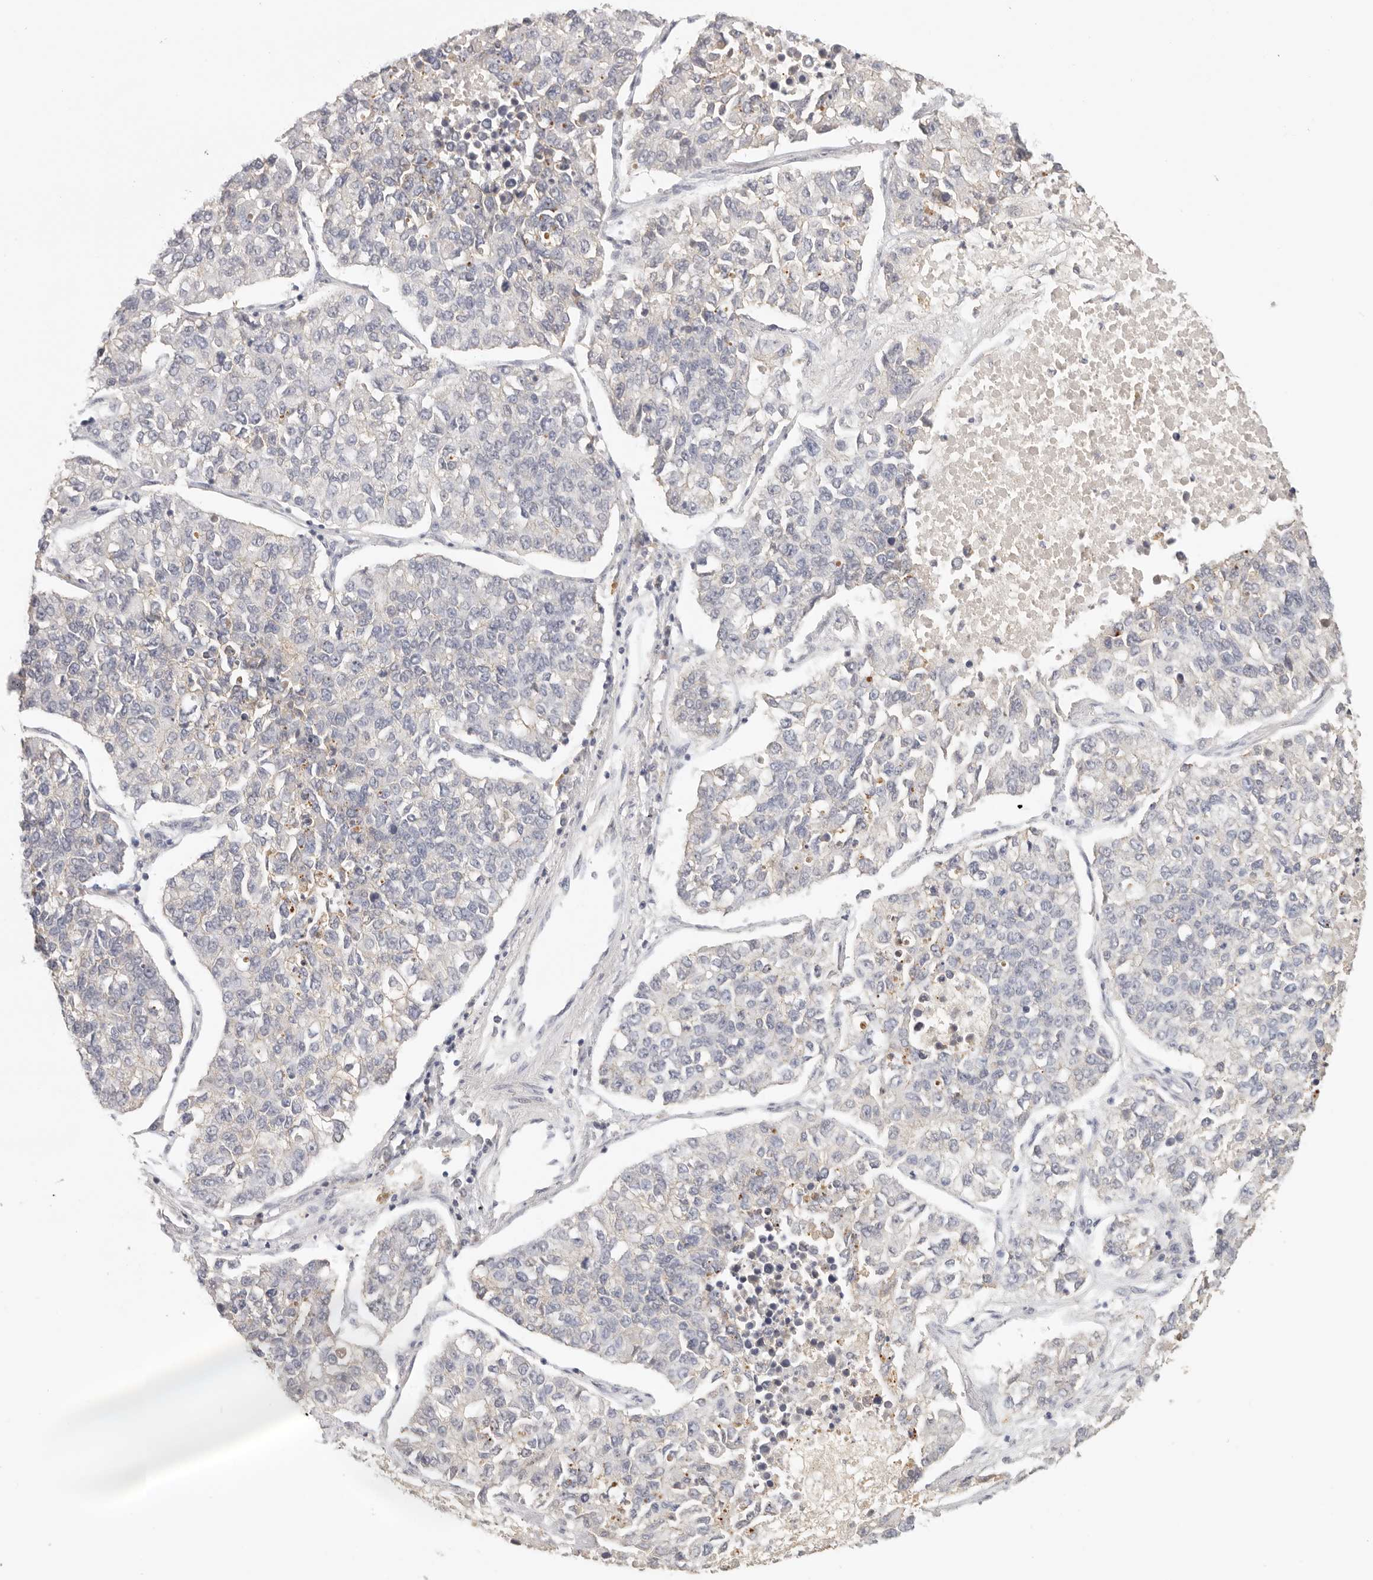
{"staining": {"intensity": "negative", "quantity": "none", "location": "none"}, "tissue": "lung cancer", "cell_type": "Tumor cells", "image_type": "cancer", "snomed": [{"axis": "morphology", "description": "Adenocarcinoma, NOS"}, {"axis": "topography", "description": "Lung"}], "caption": "Immunohistochemistry (IHC) histopathology image of adenocarcinoma (lung) stained for a protein (brown), which exhibits no expression in tumor cells.", "gene": "ANXA9", "patient": {"sex": "male", "age": 49}}